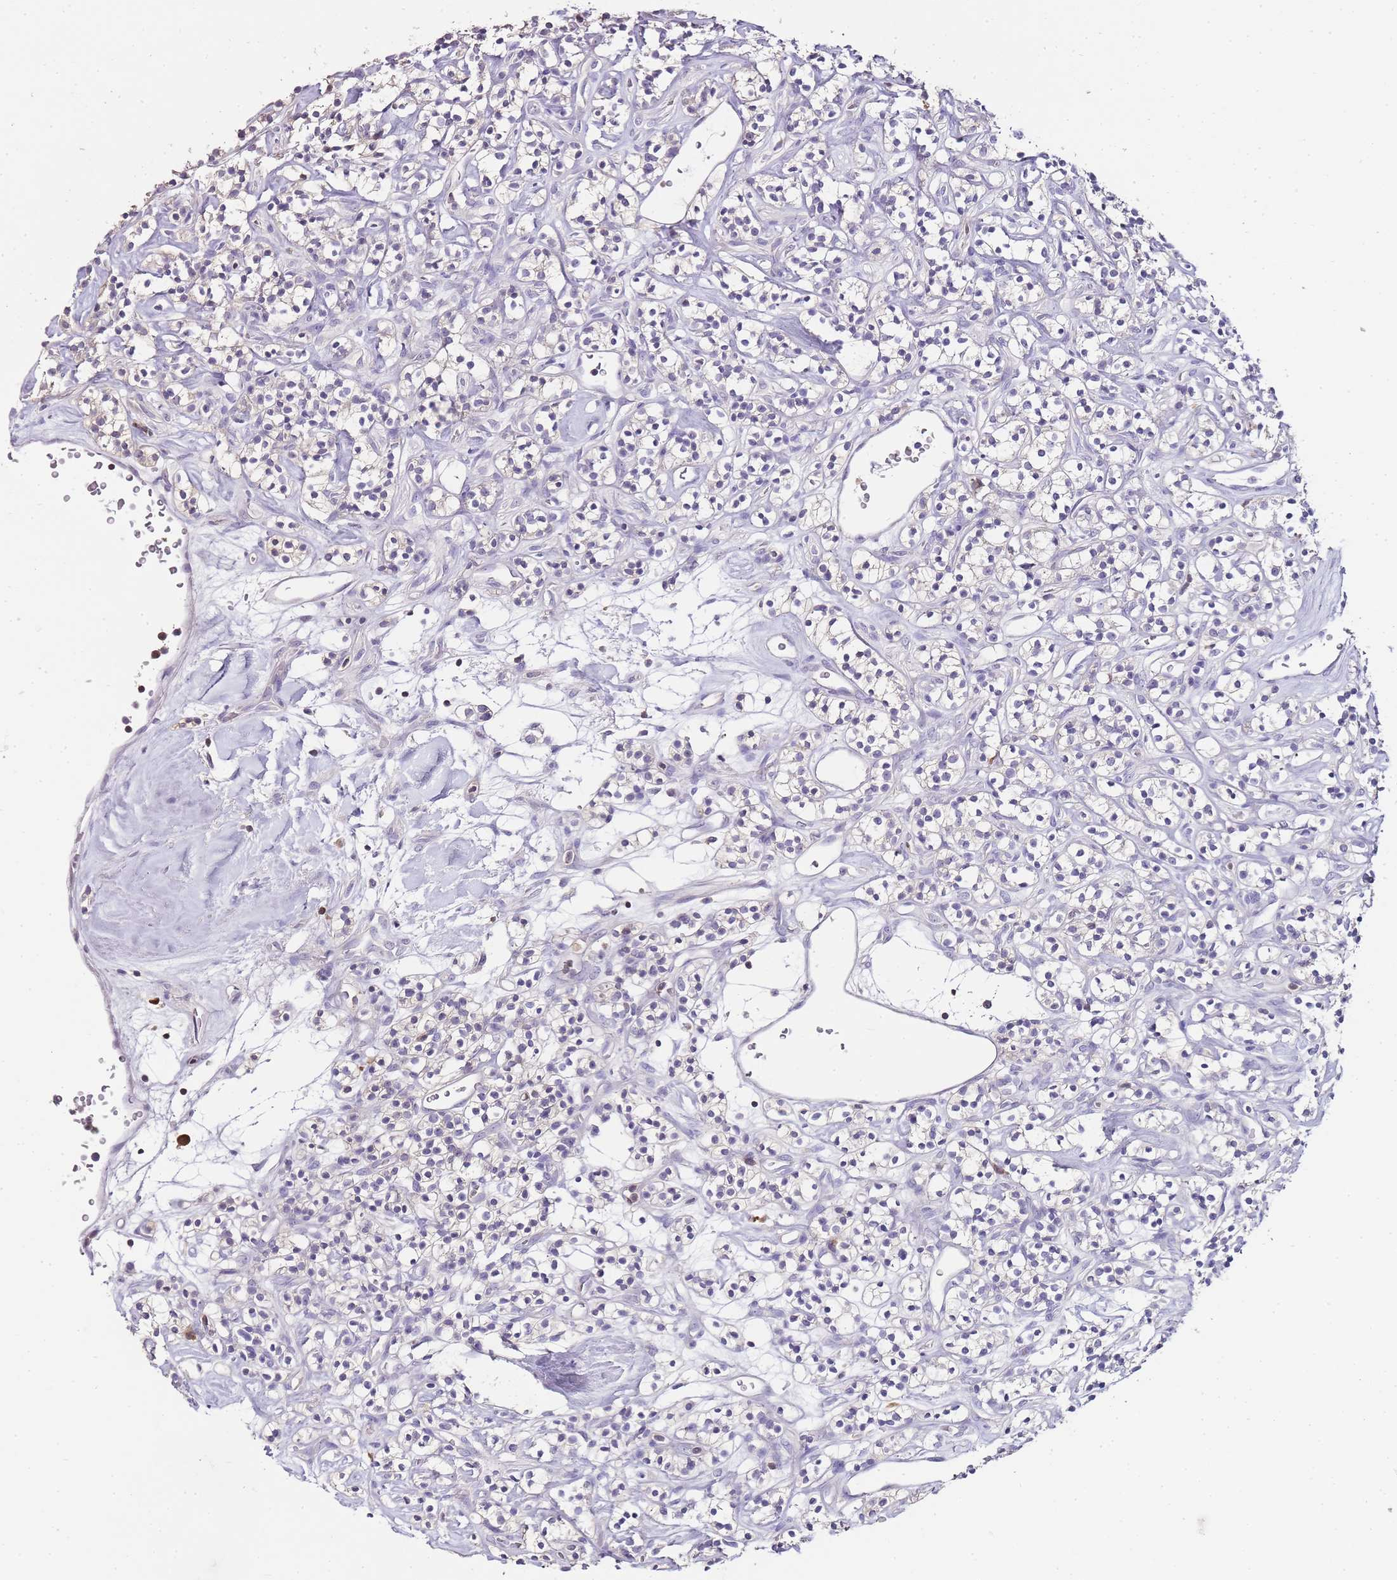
{"staining": {"intensity": "negative", "quantity": "none", "location": "none"}, "tissue": "renal cancer", "cell_type": "Tumor cells", "image_type": "cancer", "snomed": [{"axis": "morphology", "description": "Adenocarcinoma, NOS"}, {"axis": "topography", "description": "Kidney"}], "caption": "A histopathology image of human renal adenocarcinoma is negative for staining in tumor cells.", "gene": "ZBP1", "patient": {"sex": "male", "age": 77}}